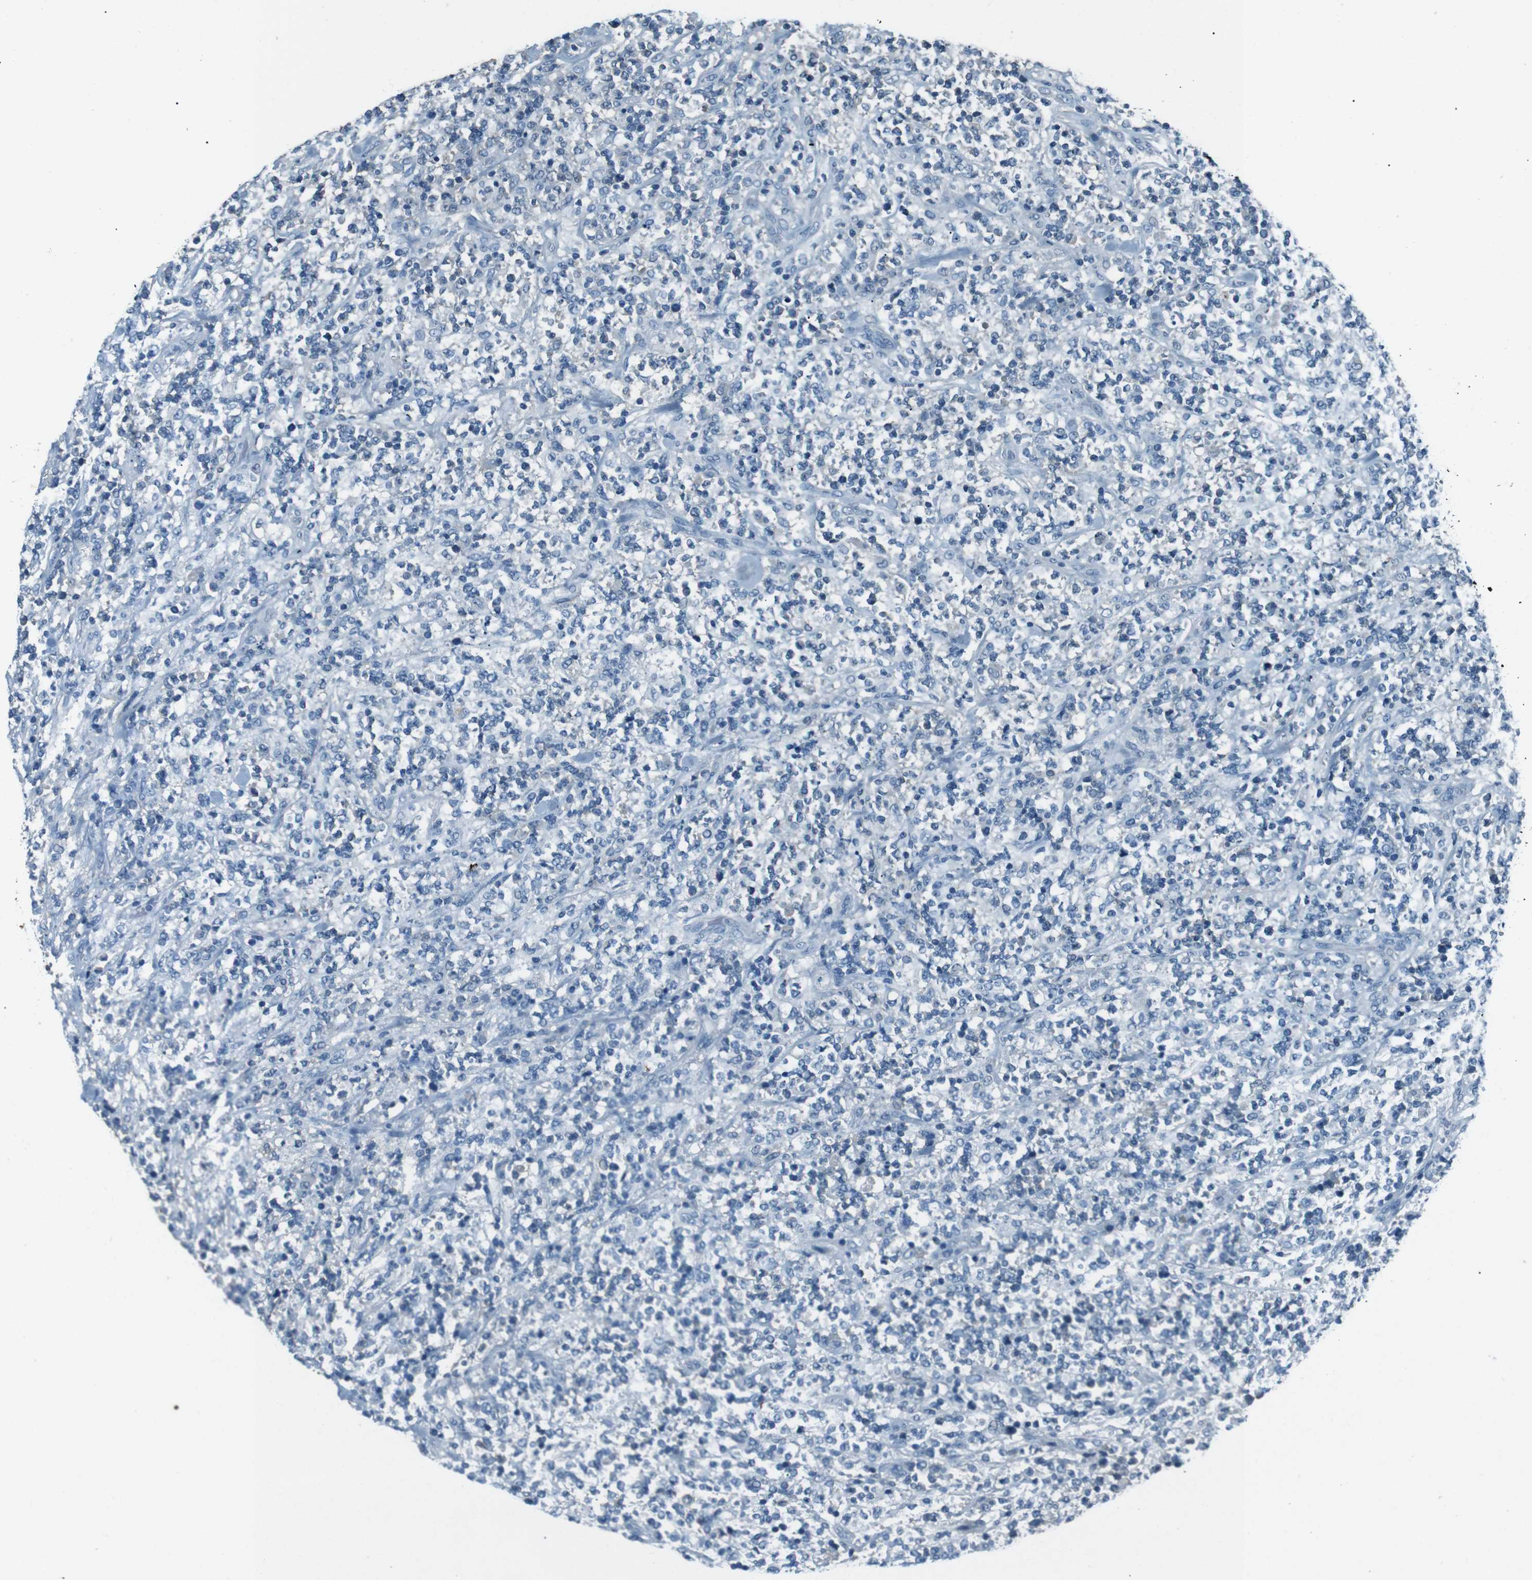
{"staining": {"intensity": "negative", "quantity": "none", "location": "none"}, "tissue": "lymphoma", "cell_type": "Tumor cells", "image_type": "cancer", "snomed": [{"axis": "morphology", "description": "Malignant lymphoma, non-Hodgkin's type, High grade"}, {"axis": "topography", "description": "Soft tissue"}], "caption": "This is a micrograph of IHC staining of lymphoma, which shows no staining in tumor cells. The staining is performed using DAB (3,3'-diaminobenzidine) brown chromogen with nuclei counter-stained in using hematoxylin.", "gene": "LEP", "patient": {"sex": "male", "age": 18}}